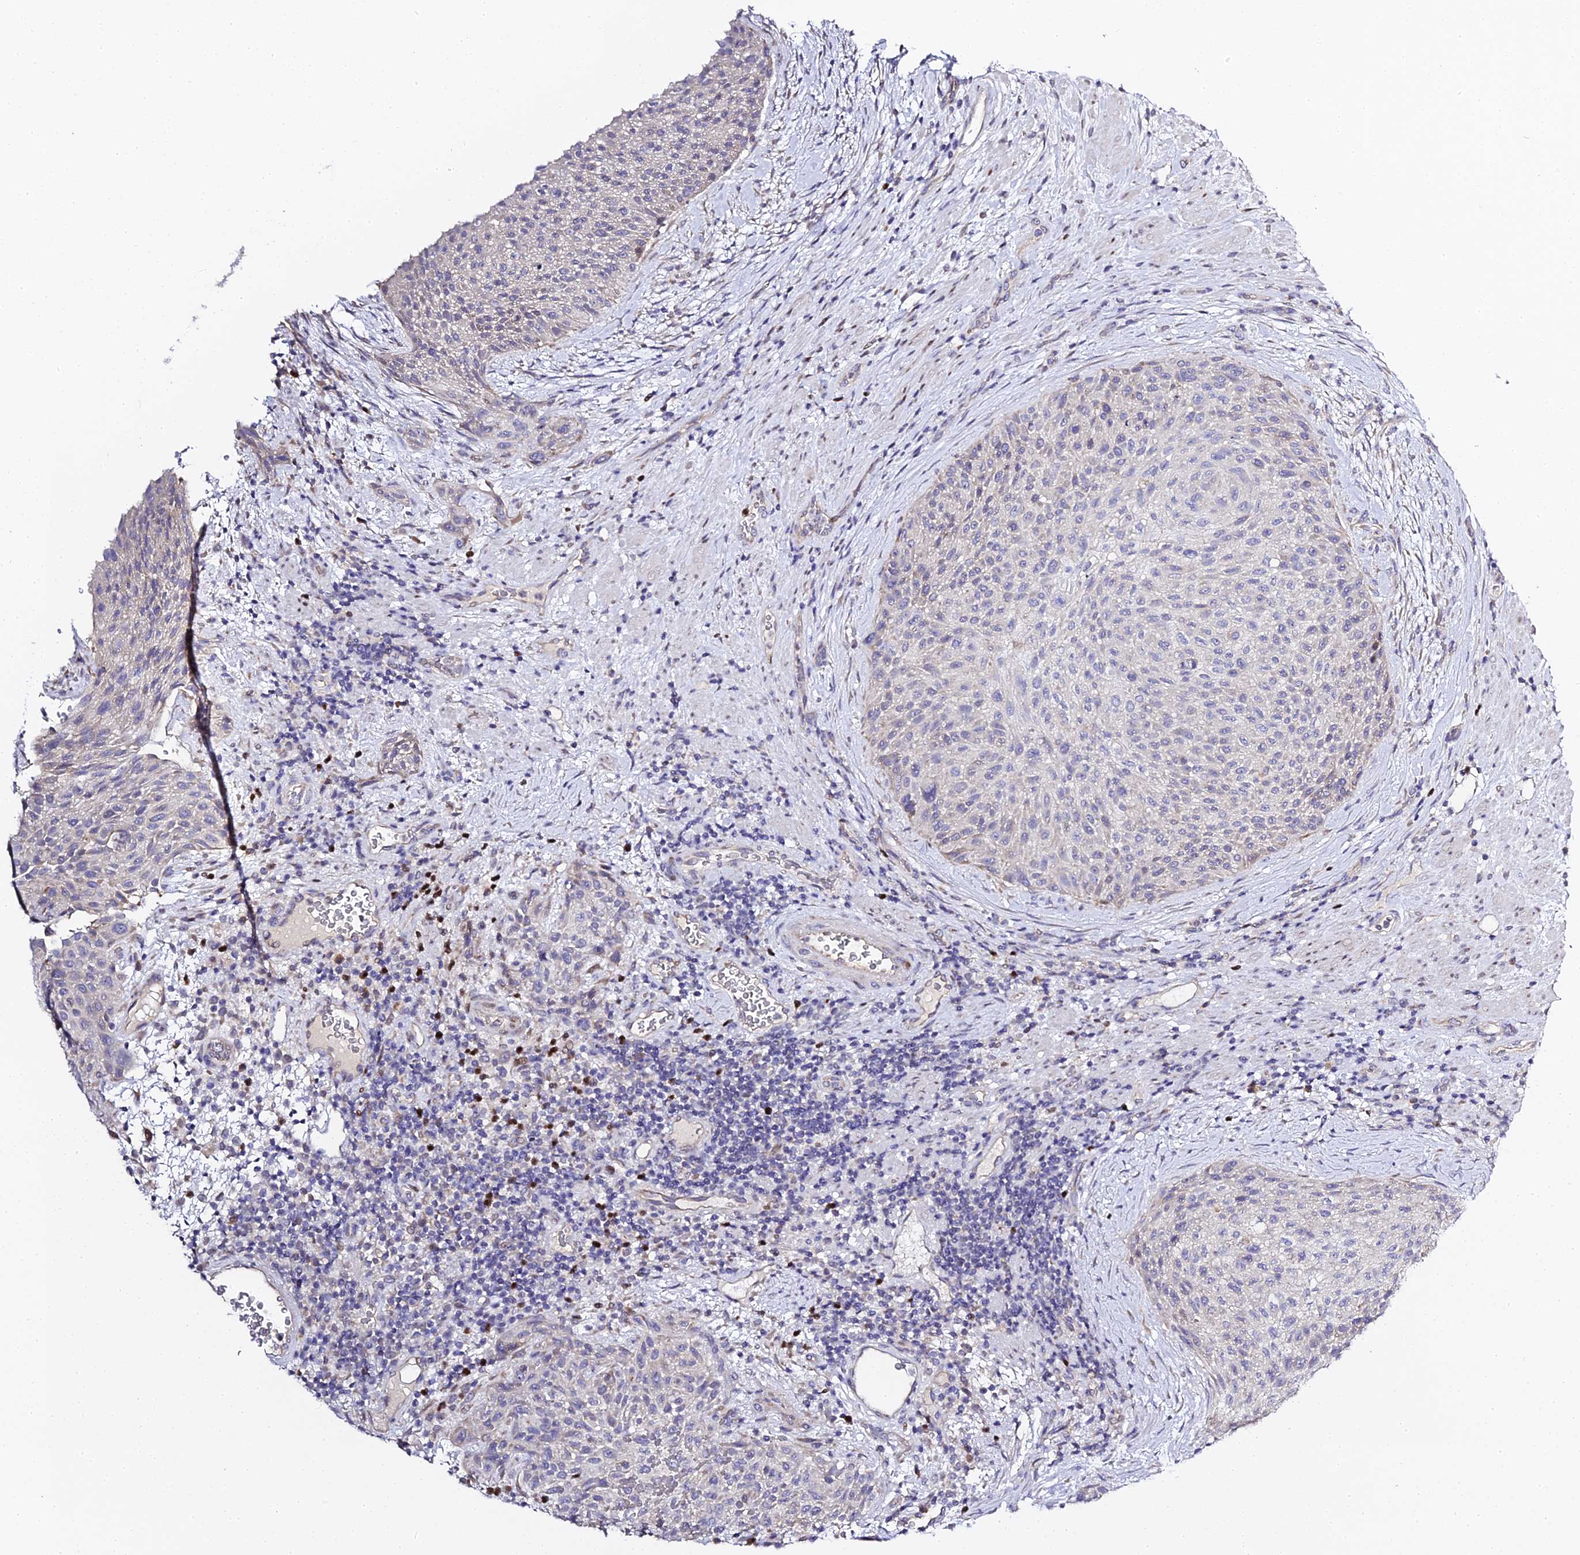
{"staining": {"intensity": "negative", "quantity": "none", "location": "none"}, "tissue": "urothelial cancer", "cell_type": "Tumor cells", "image_type": "cancer", "snomed": [{"axis": "morphology", "description": "Normal tissue, NOS"}, {"axis": "morphology", "description": "Urothelial carcinoma, NOS"}, {"axis": "topography", "description": "Urinary bladder"}, {"axis": "topography", "description": "Peripheral nerve tissue"}], "caption": "A histopathology image of human transitional cell carcinoma is negative for staining in tumor cells.", "gene": "SERP1", "patient": {"sex": "male", "age": 35}}